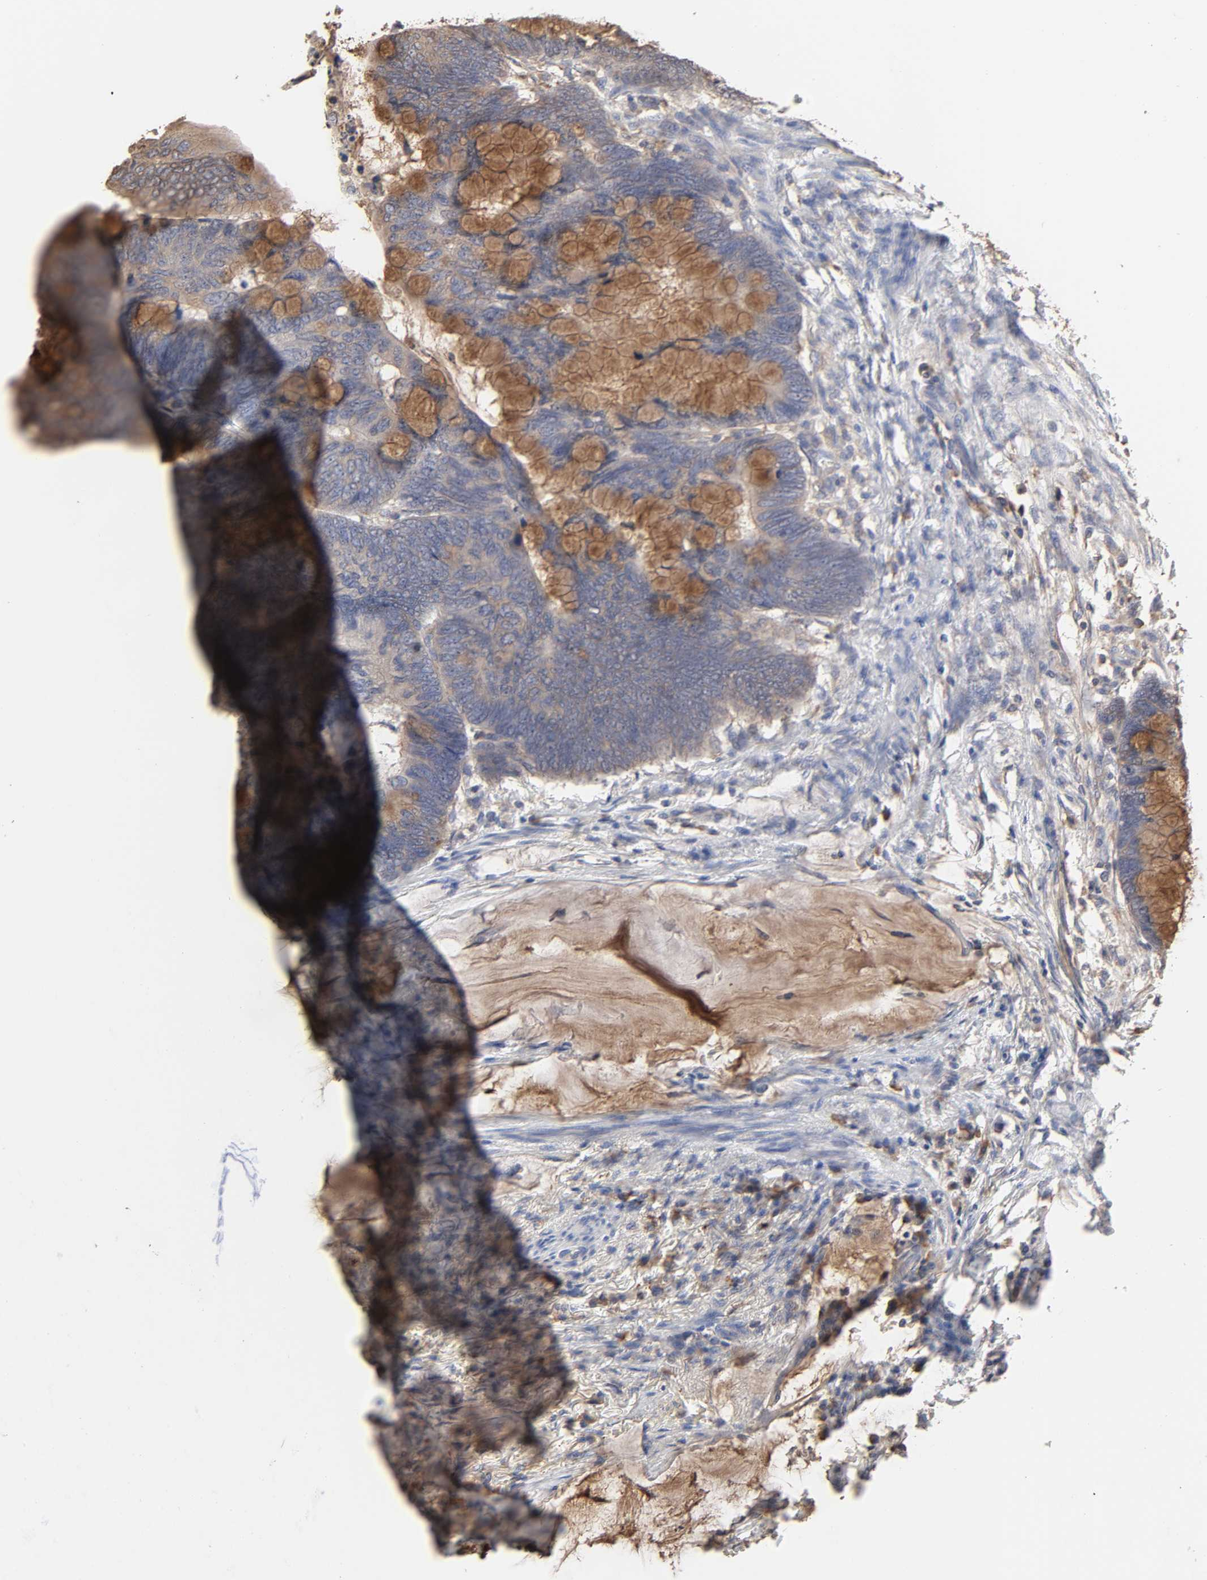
{"staining": {"intensity": "moderate", "quantity": ">75%", "location": "cytoplasmic/membranous"}, "tissue": "colorectal cancer", "cell_type": "Tumor cells", "image_type": "cancer", "snomed": [{"axis": "morphology", "description": "Normal tissue, NOS"}, {"axis": "morphology", "description": "Adenocarcinoma, NOS"}, {"axis": "topography", "description": "Rectum"}, {"axis": "topography", "description": "Peripheral nerve tissue"}], "caption": "Colorectal cancer (adenocarcinoma) was stained to show a protein in brown. There is medium levels of moderate cytoplasmic/membranous positivity in approximately >75% of tumor cells.", "gene": "EIF4G2", "patient": {"sex": "male", "age": 92}}